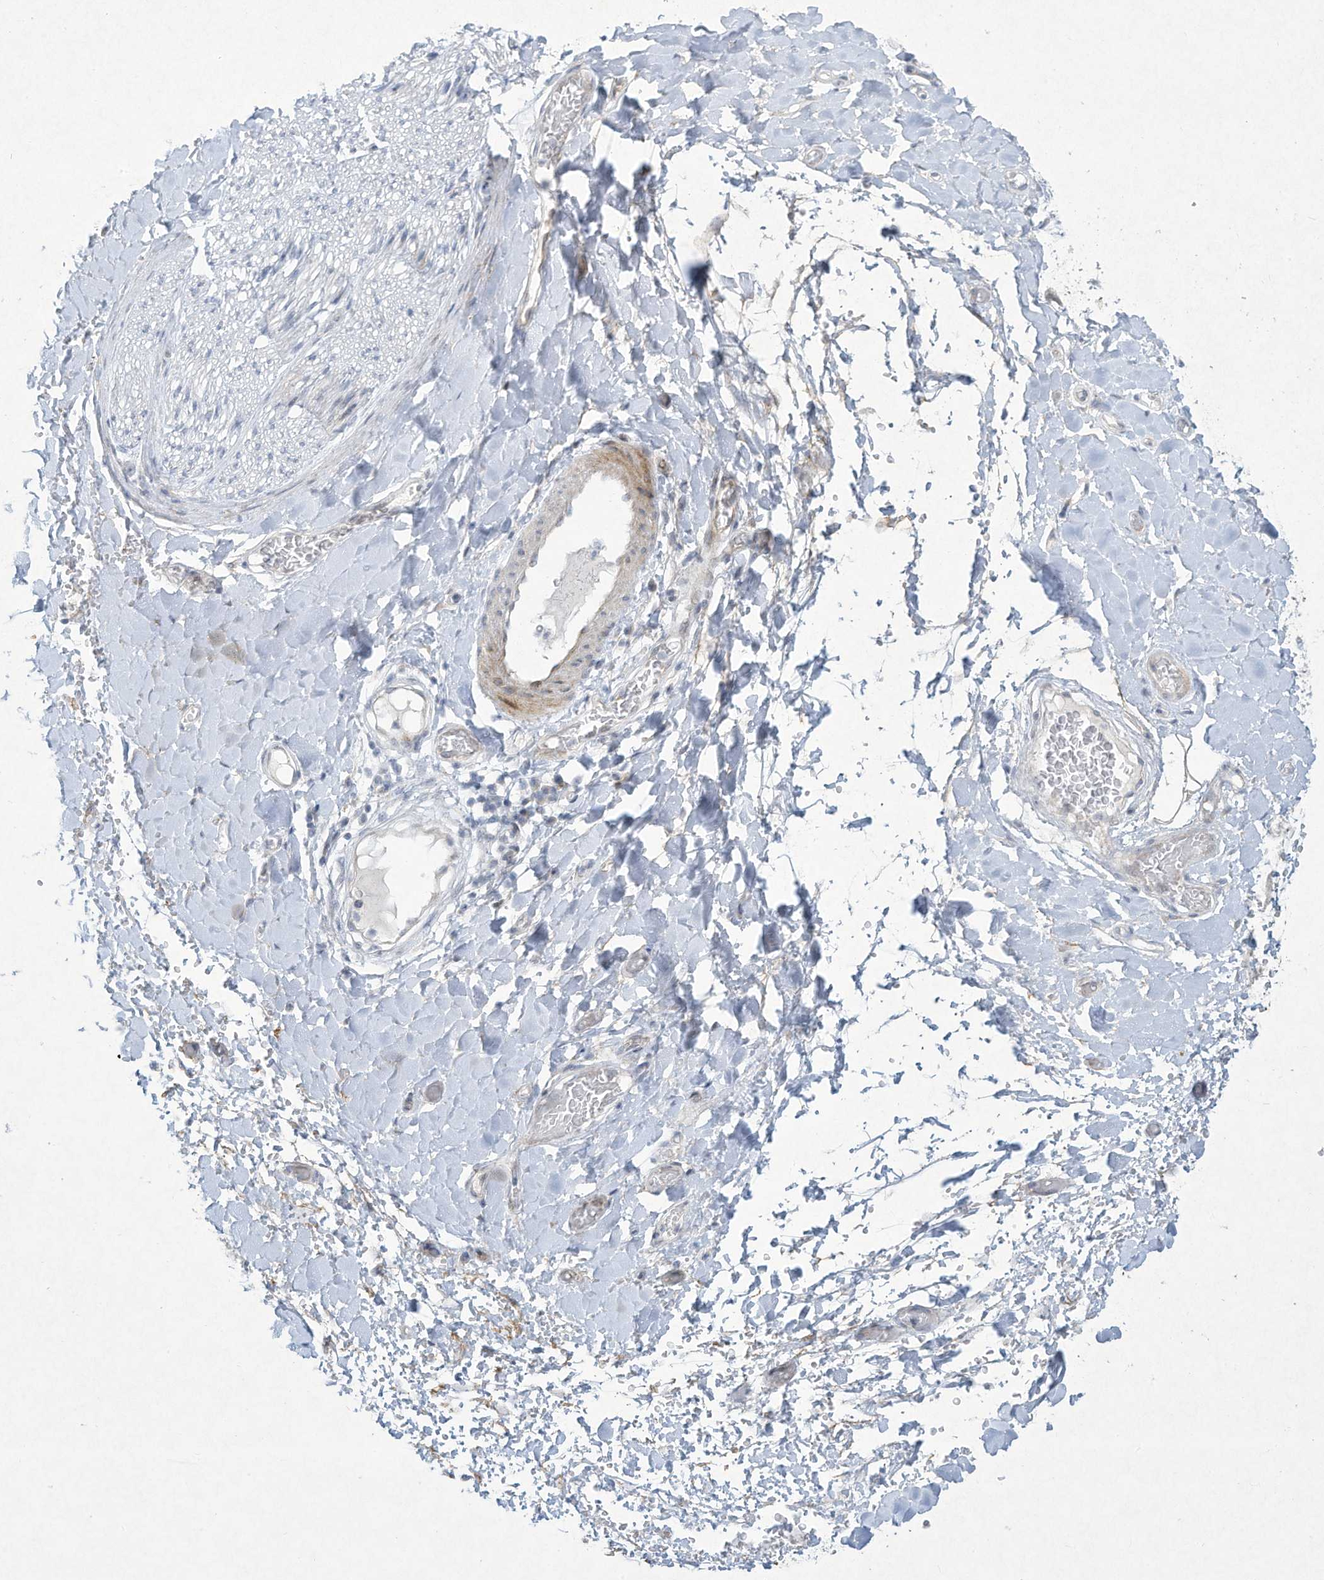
{"staining": {"intensity": "negative", "quantity": "none", "location": "none"}, "tissue": "adipose tissue", "cell_type": "Adipocytes", "image_type": "normal", "snomed": [{"axis": "morphology", "description": "Normal tissue, NOS"}, {"axis": "morphology", "description": "Adenocarcinoma, NOS"}, {"axis": "topography", "description": "Stomach, upper"}, {"axis": "topography", "description": "Peripheral nerve tissue"}], "caption": "Immunohistochemistry image of unremarkable adipose tissue stained for a protein (brown), which demonstrates no expression in adipocytes. Brightfield microscopy of immunohistochemistry stained with DAB (3,3'-diaminobenzidine) (brown) and hematoxylin (blue), captured at high magnification.", "gene": "PAX6", "patient": {"sex": "male", "age": 62}}